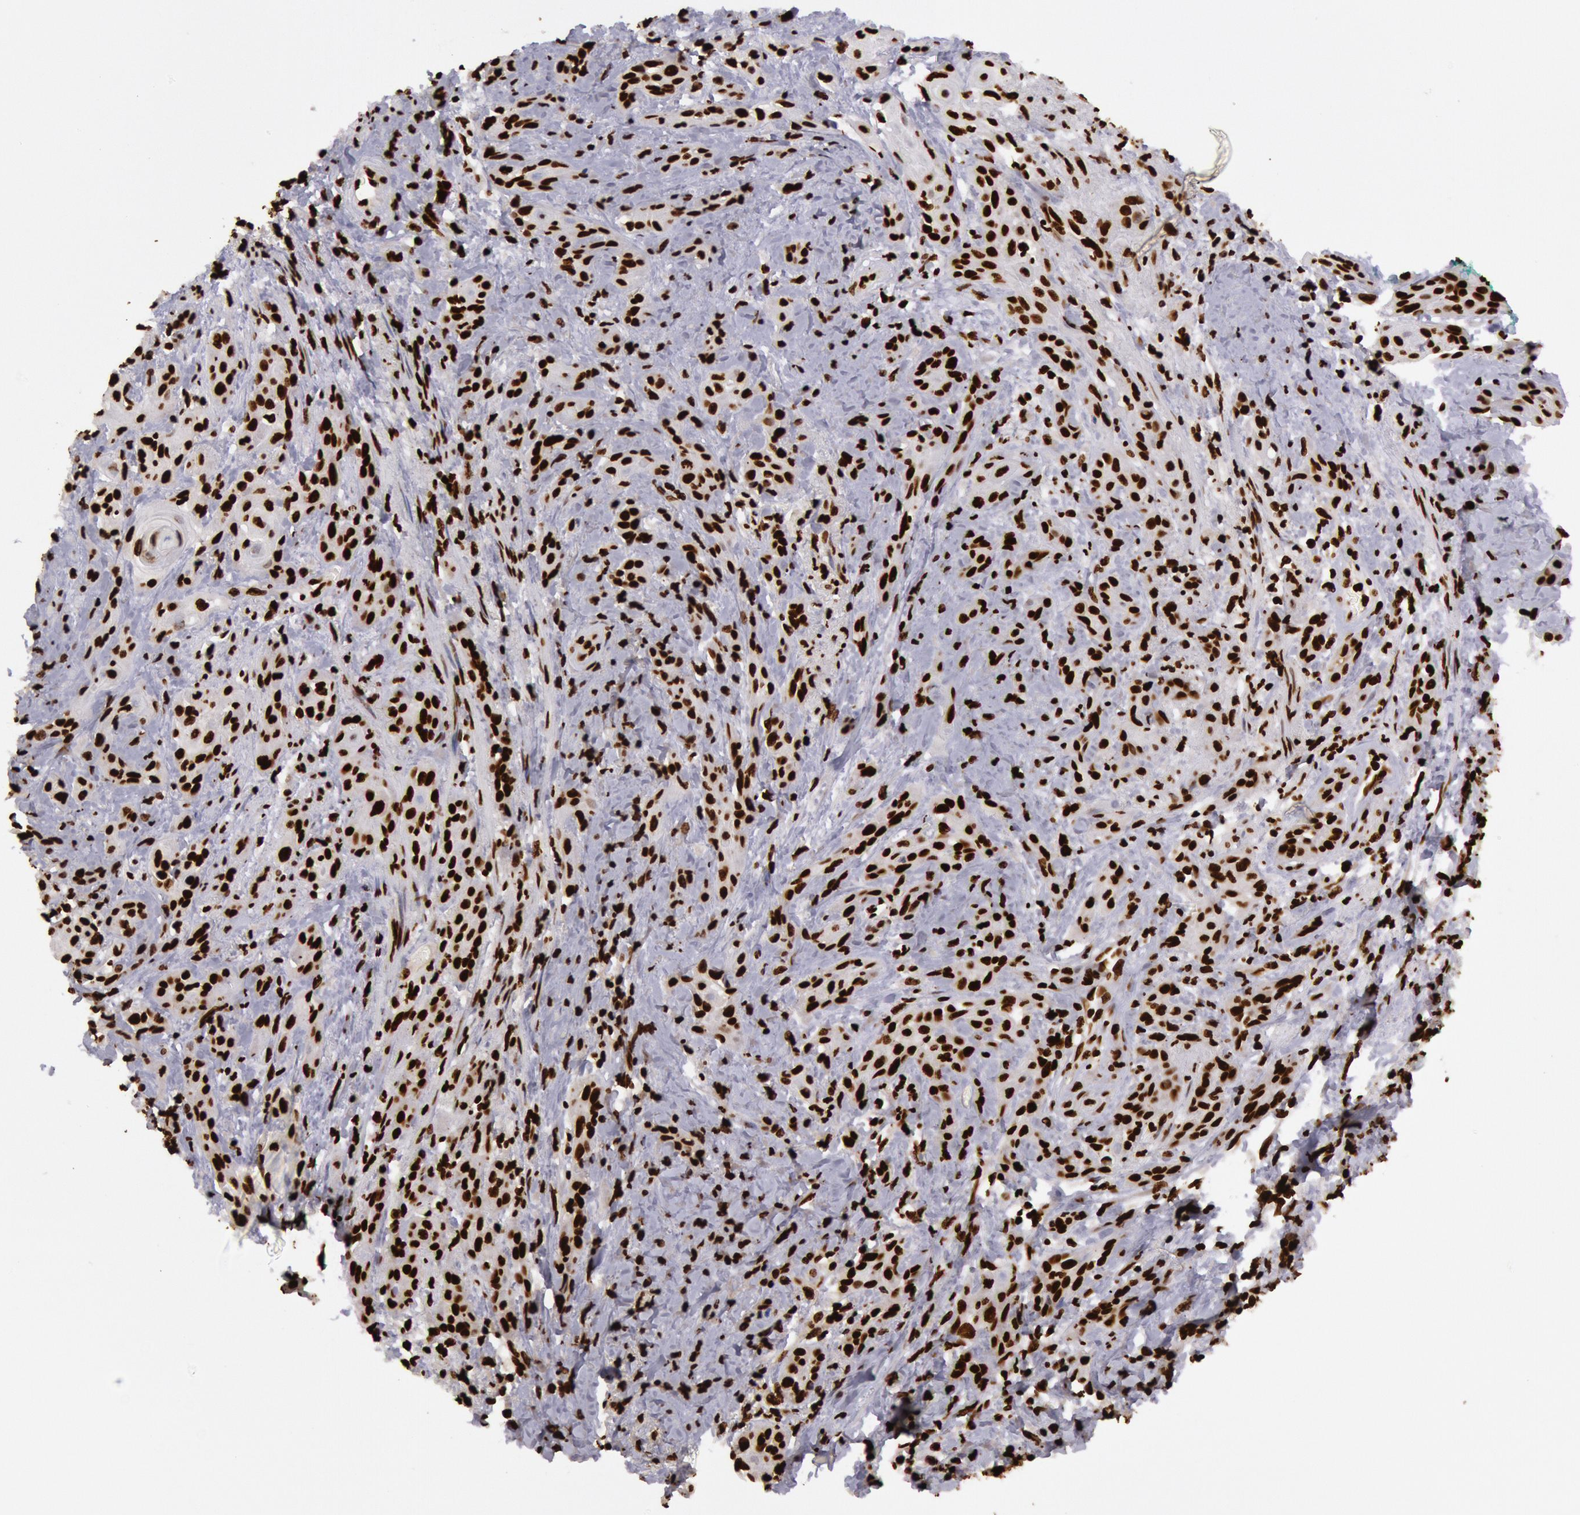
{"staining": {"intensity": "strong", "quantity": ">75%", "location": "nuclear"}, "tissue": "skin cancer", "cell_type": "Tumor cells", "image_type": "cancer", "snomed": [{"axis": "morphology", "description": "Squamous cell carcinoma, NOS"}, {"axis": "topography", "description": "Skin"}, {"axis": "topography", "description": "Anal"}], "caption": "Skin cancer (squamous cell carcinoma) stained with a protein marker demonstrates strong staining in tumor cells.", "gene": "H3-4", "patient": {"sex": "male", "age": 64}}